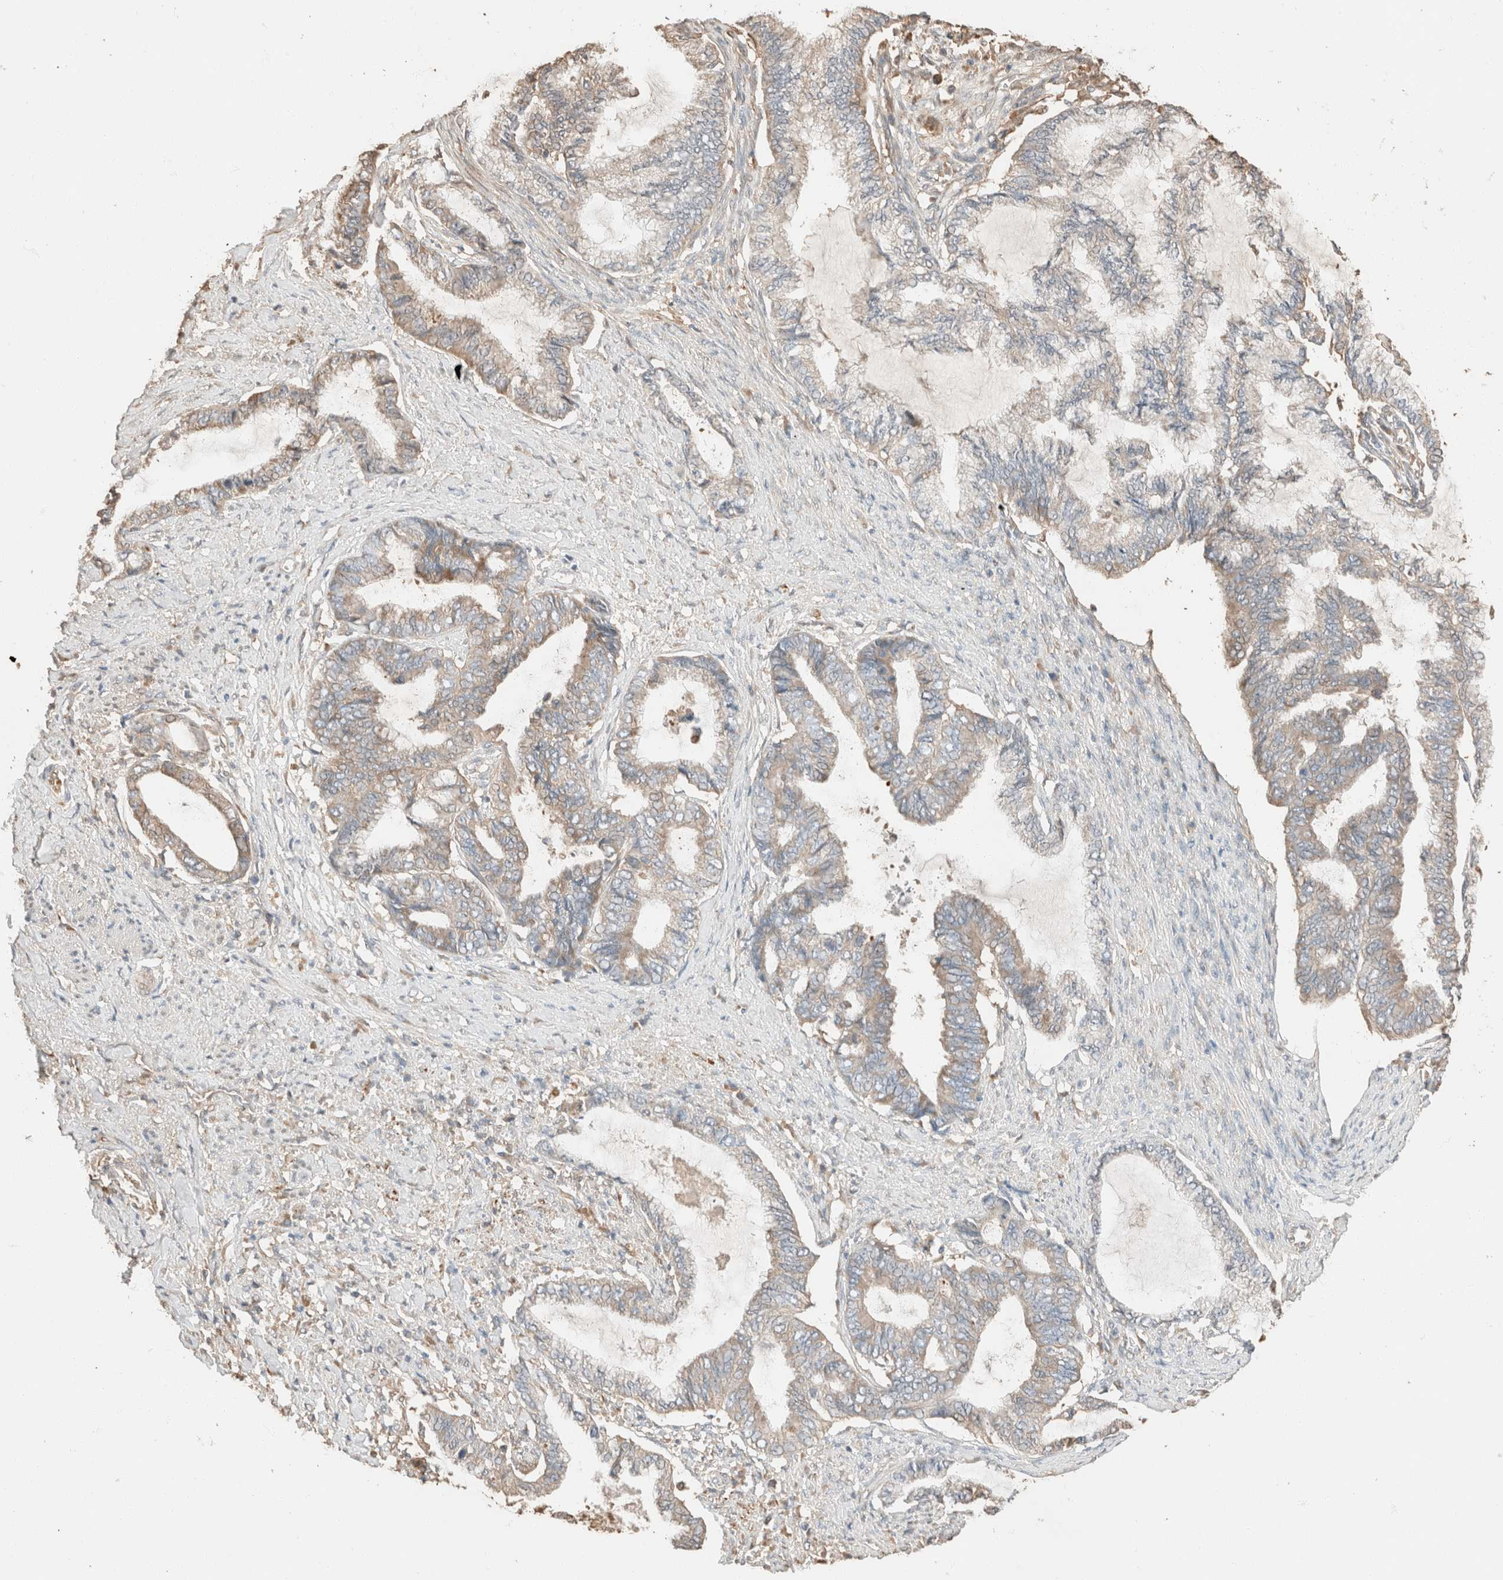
{"staining": {"intensity": "weak", "quantity": ">75%", "location": "cytoplasmic/membranous"}, "tissue": "endometrial cancer", "cell_type": "Tumor cells", "image_type": "cancer", "snomed": [{"axis": "morphology", "description": "Adenocarcinoma, NOS"}, {"axis": "topography", "description": "Endometrium"}], "caption": "Endometrial adenocarcinoma stained for a protein (brown) displays weak cytoplasmic/membranous positive staining in about >75% of tumor cells.", "gene": "TUBD1", "patient": {"sex": "female", "age": 86}}